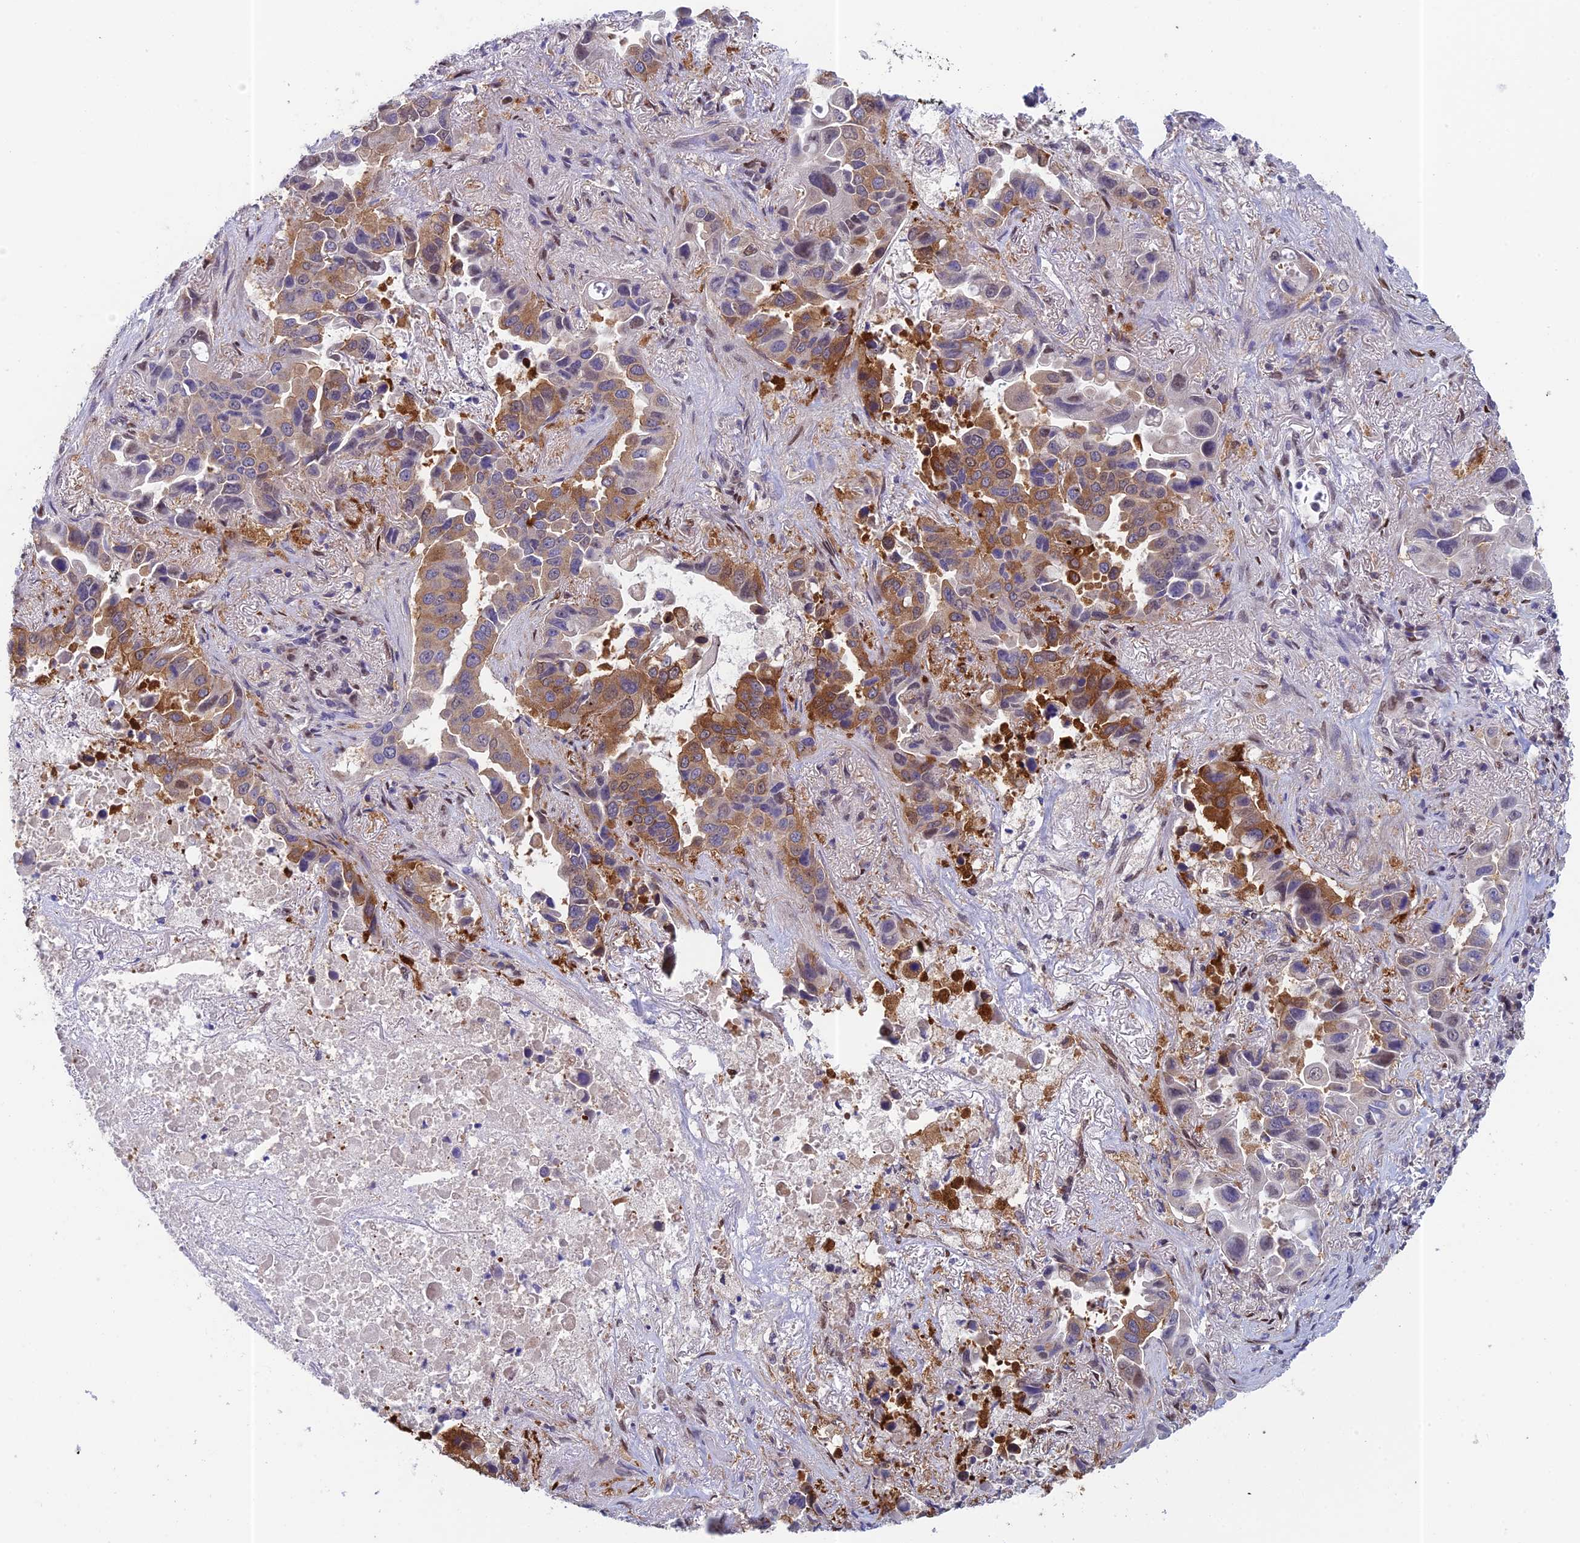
{"staining": {"intensity": "moderate", "quantity": ">75%", "location": "cytoplasmic/membranous"}, "tissue": "lung cancer", "cell_type": "Tumor cells", "image_type": "cancer", "snomed": [{"axis": "morphology", "description": "Adenocarcinoma, NOS"}, {"axis": "topography", "description": "Lung"}], "caption": "A high-resolution photomicrograph shows IHC staining of lung adenocarcinoma, which exhibits moderate cytoplasmic/membranous expression in approximately >75% of tumor cells.", "gene": "MRPL17", "patient": {"sex": "male", "age": 64}}